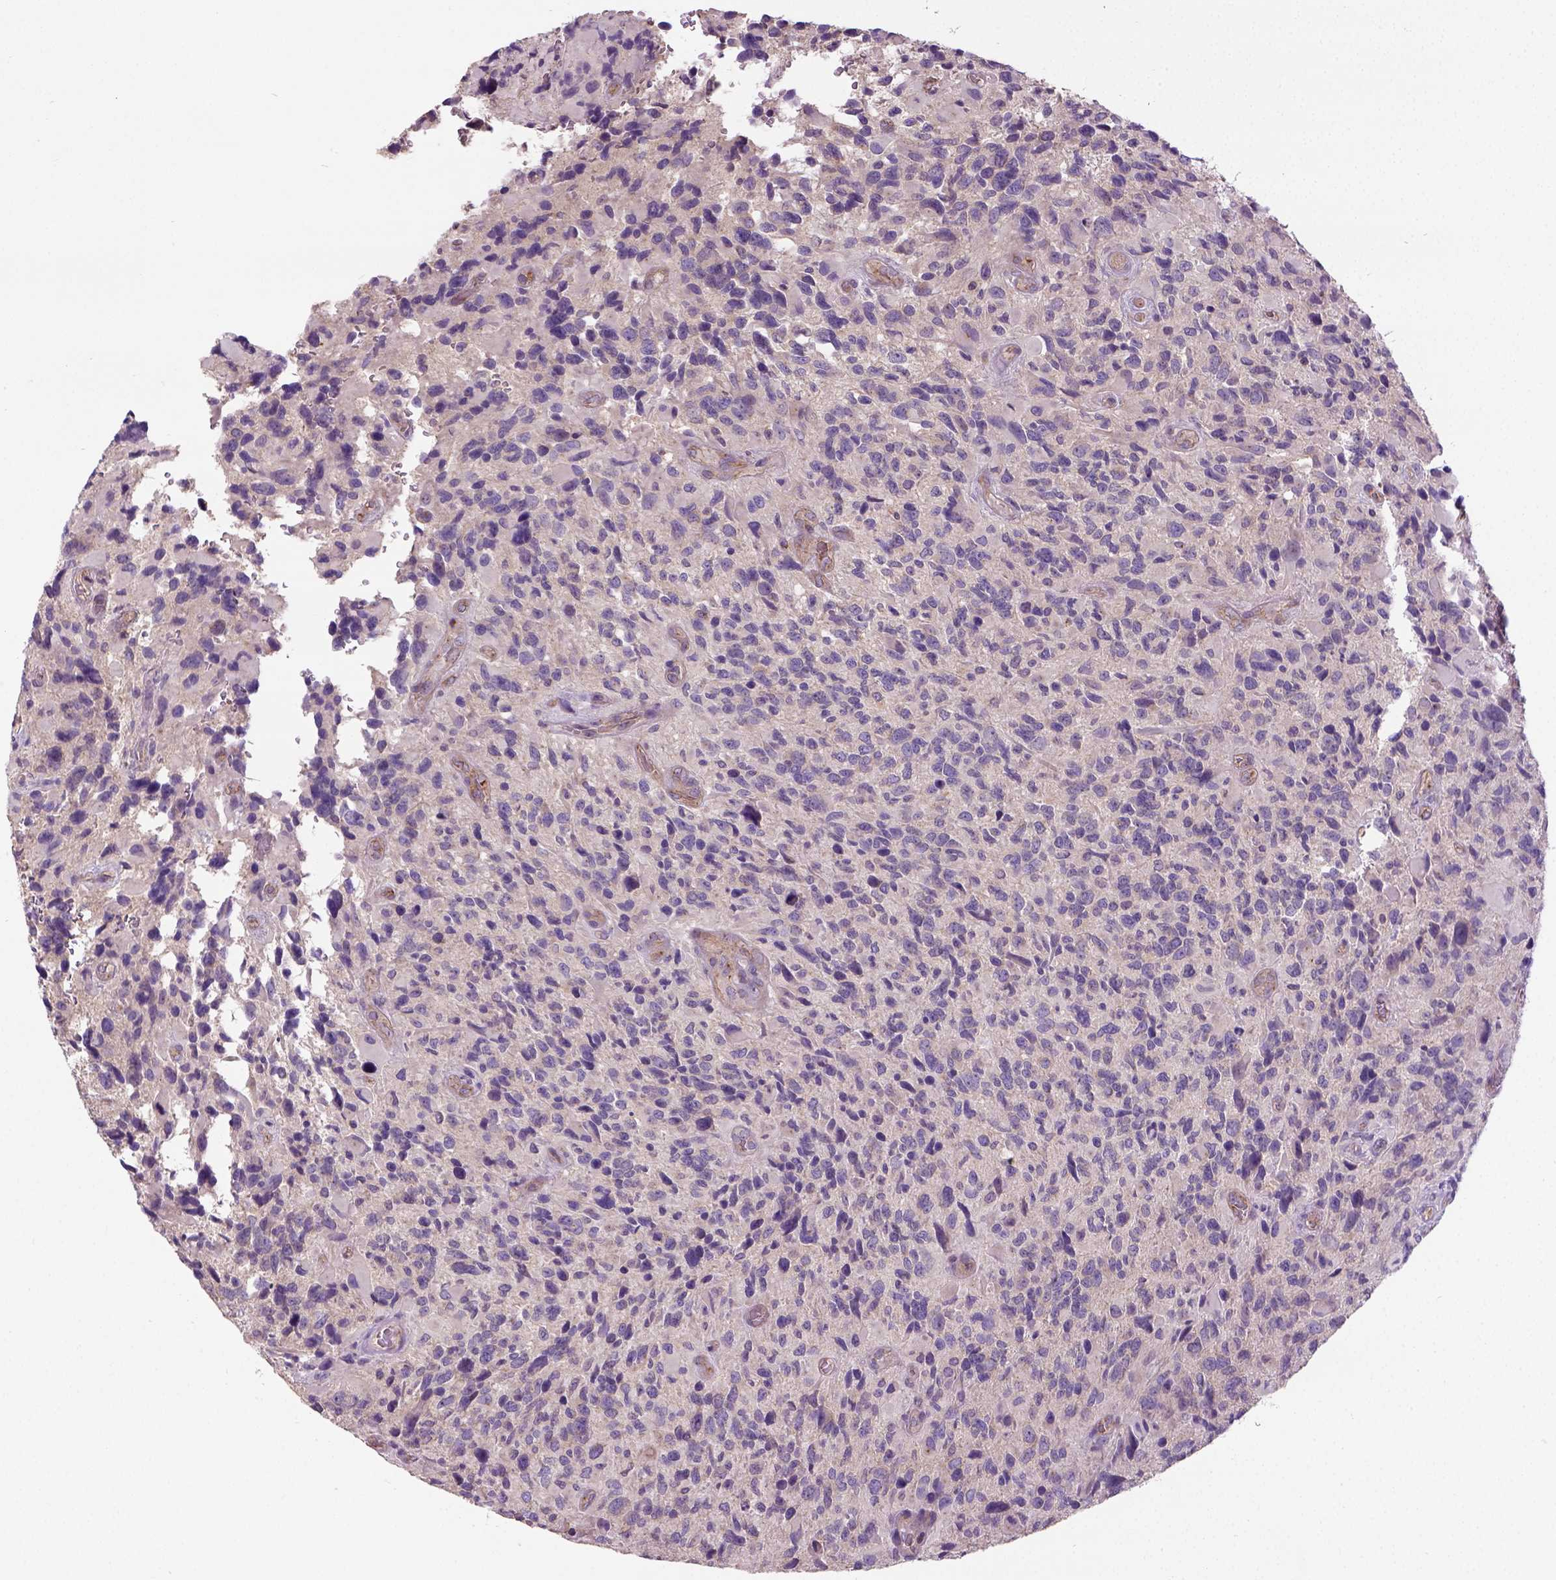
{"staining": {"intensity": "moderate", "quantity": "<25%", "location": "cytoplasmic/membranous"}, "tissue": "glioma", "cell_type": "Tumor cells", "image_type": "cancer", "snomed": [{"axis": "morphology", "description": "Glioma, malignant, High grade"}, {"axis": "topography", "description": "Brain"}], "caption": "Immunohistochemistry (IHC) (DAB) staining of human glioma exhibits moderate cytoplasmic/membranous protein staining in about <25% of tumor cells. (DAB = brown stain, brightfield microscopy at high magnification).", "gene": "CRACR2A", "patient": {"sex": "male", "age": 46}}